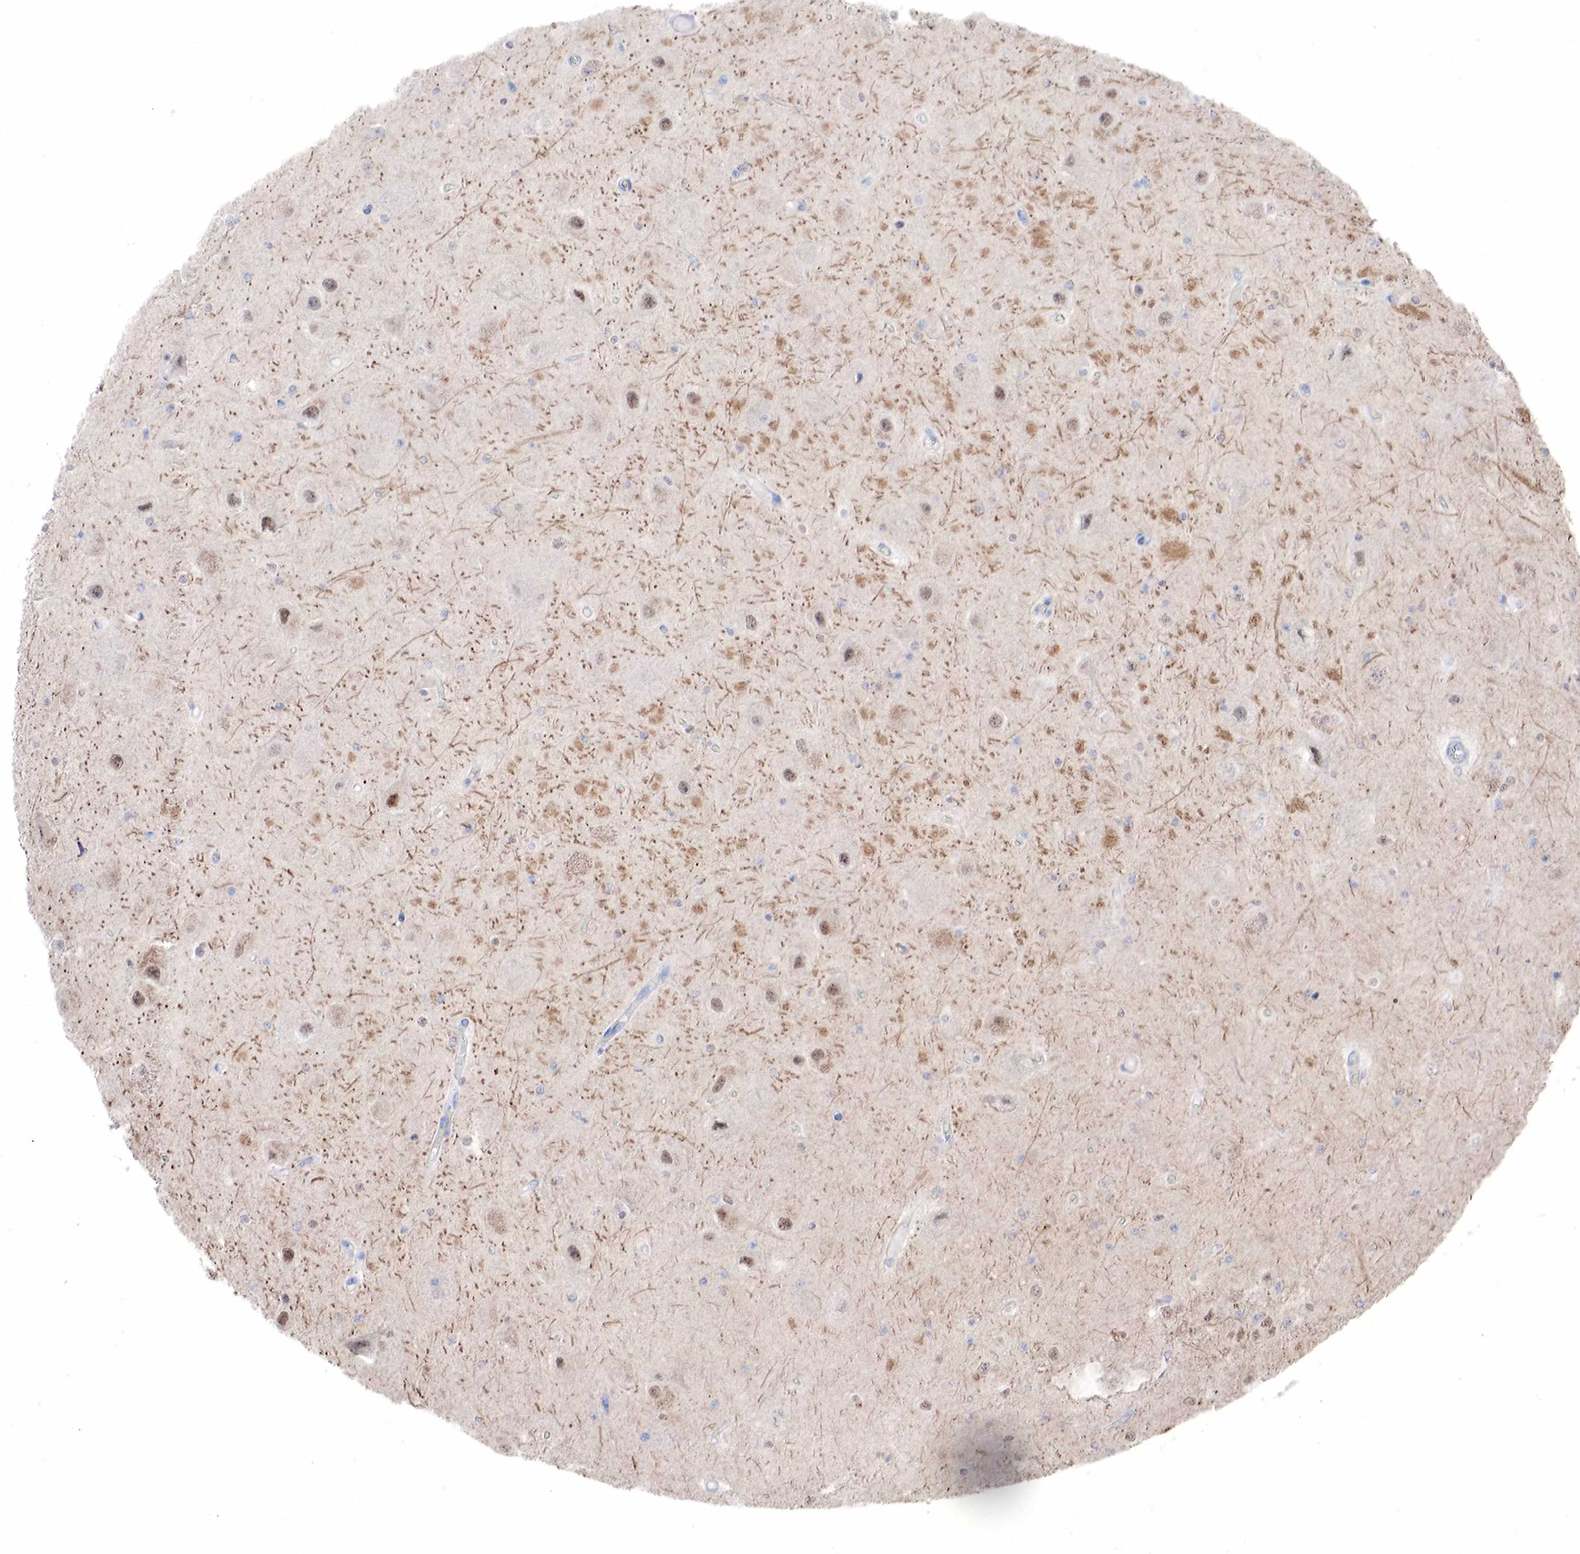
{"staining": {"intensity": "weak", "quantity": "<25%", "location": "nuclear"}, "tissue": "hippocampus", "cell_type": "Glial cells", "image_type": "normal", "snomed": [{"axis": "morphology", "description": "Normal tissue, NOS"}, {"axis": "topography", "description": "Hippocampus"}], "caption": "Immunohistochemistry (IHC) of normal human hippocampus displays no expression in glial cells.", "gene": "PGR", "patient": {"sex": "female", "age": 54}}